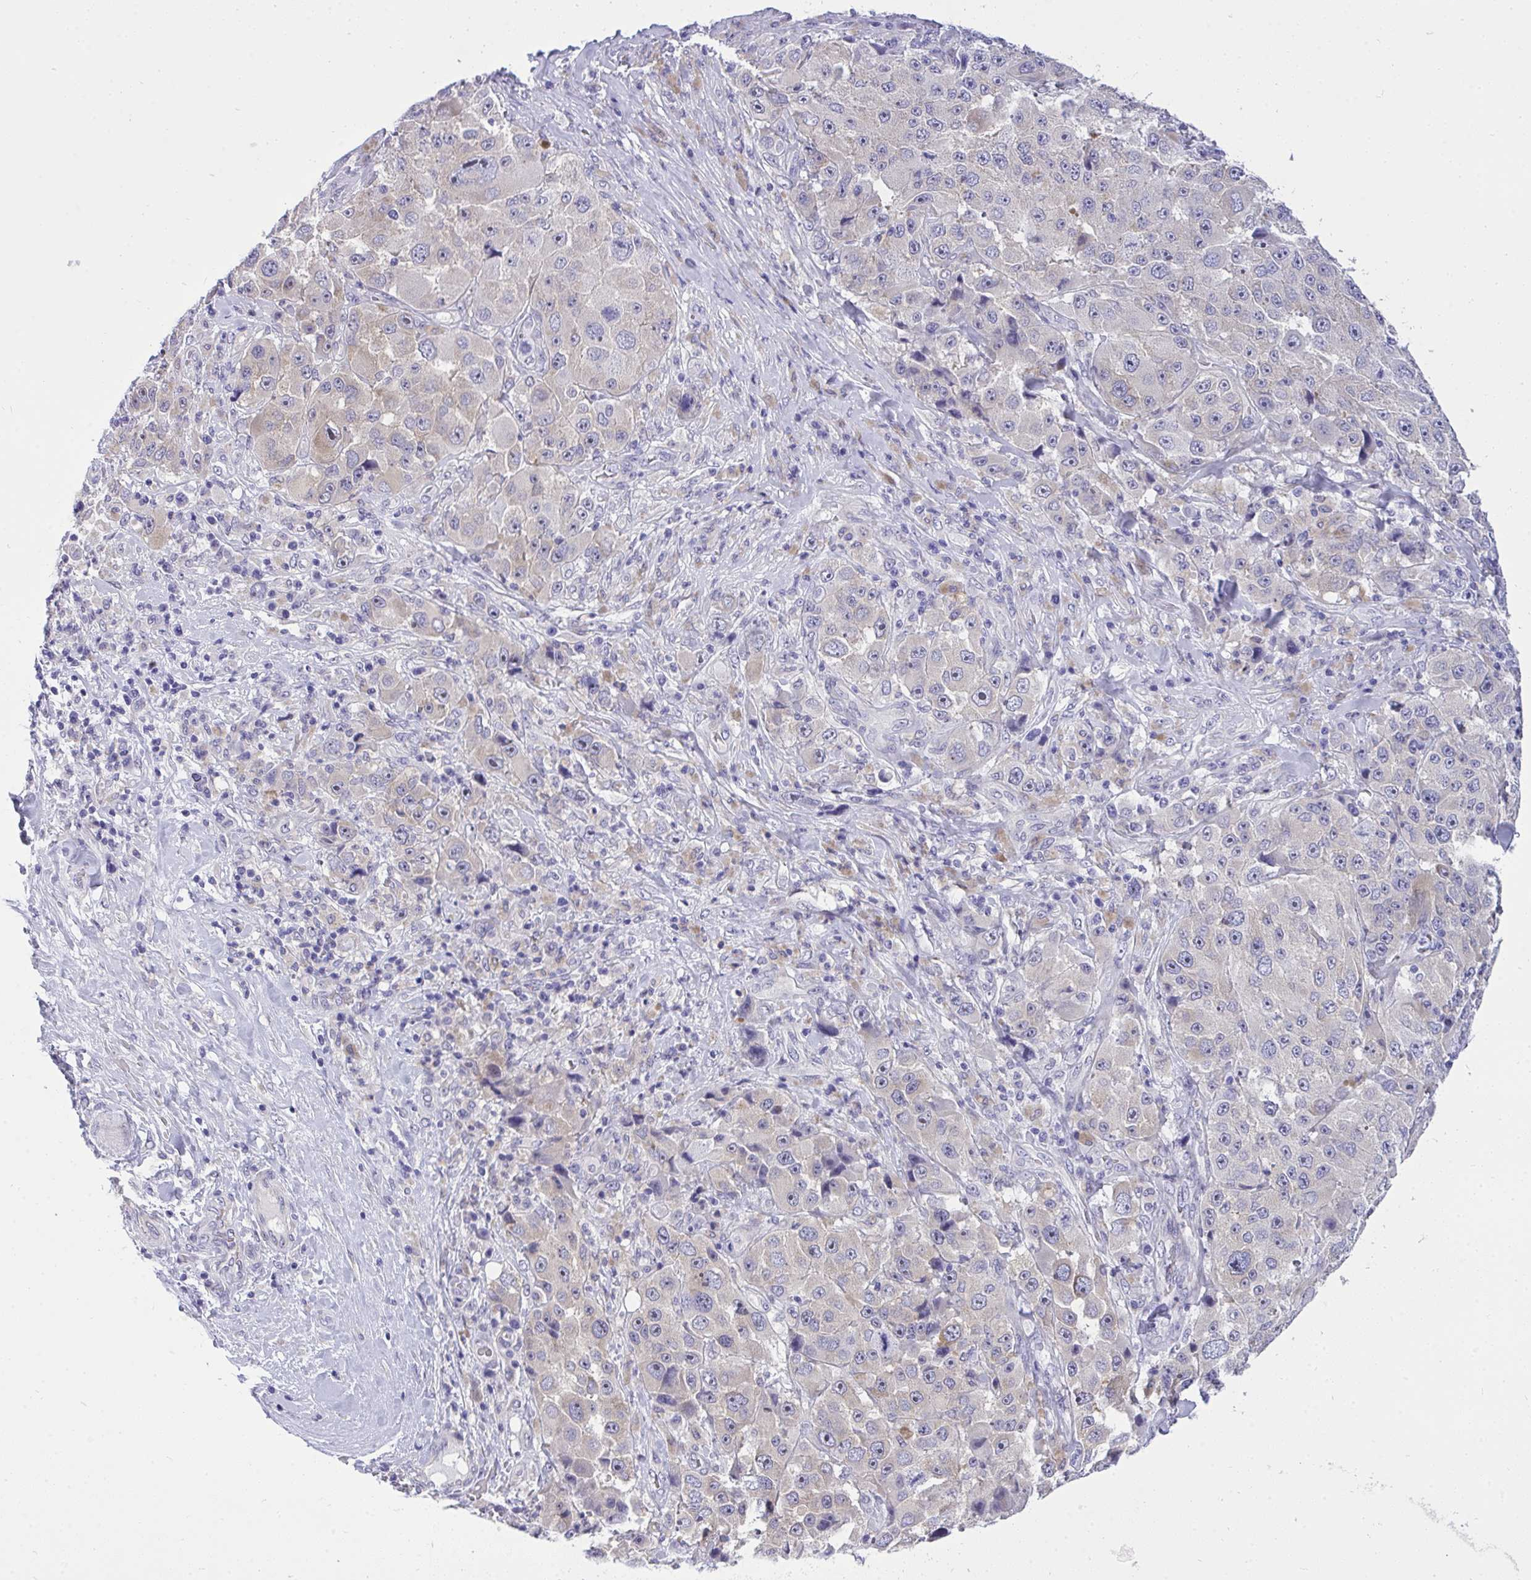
{"staining": {"intensity": "negative", "quantity": "none", "location": "none"}, "tissue": "melanoma", "cell_type": "Tumor cells", "image_type": "cancer", "snomed": [{"axis": "morphology", "description": "Malignant melanoma, Metastatic site"}, {"axis": "topography", "description": "Lymph node"}], "caption": "Malignant melanoma (metastatic site) stained for a protein using immunohistochemistry (IHC) shows no expression tumor cells.", "gene": "VGLL3", "patient": {"sex": "male", "age": 62}}